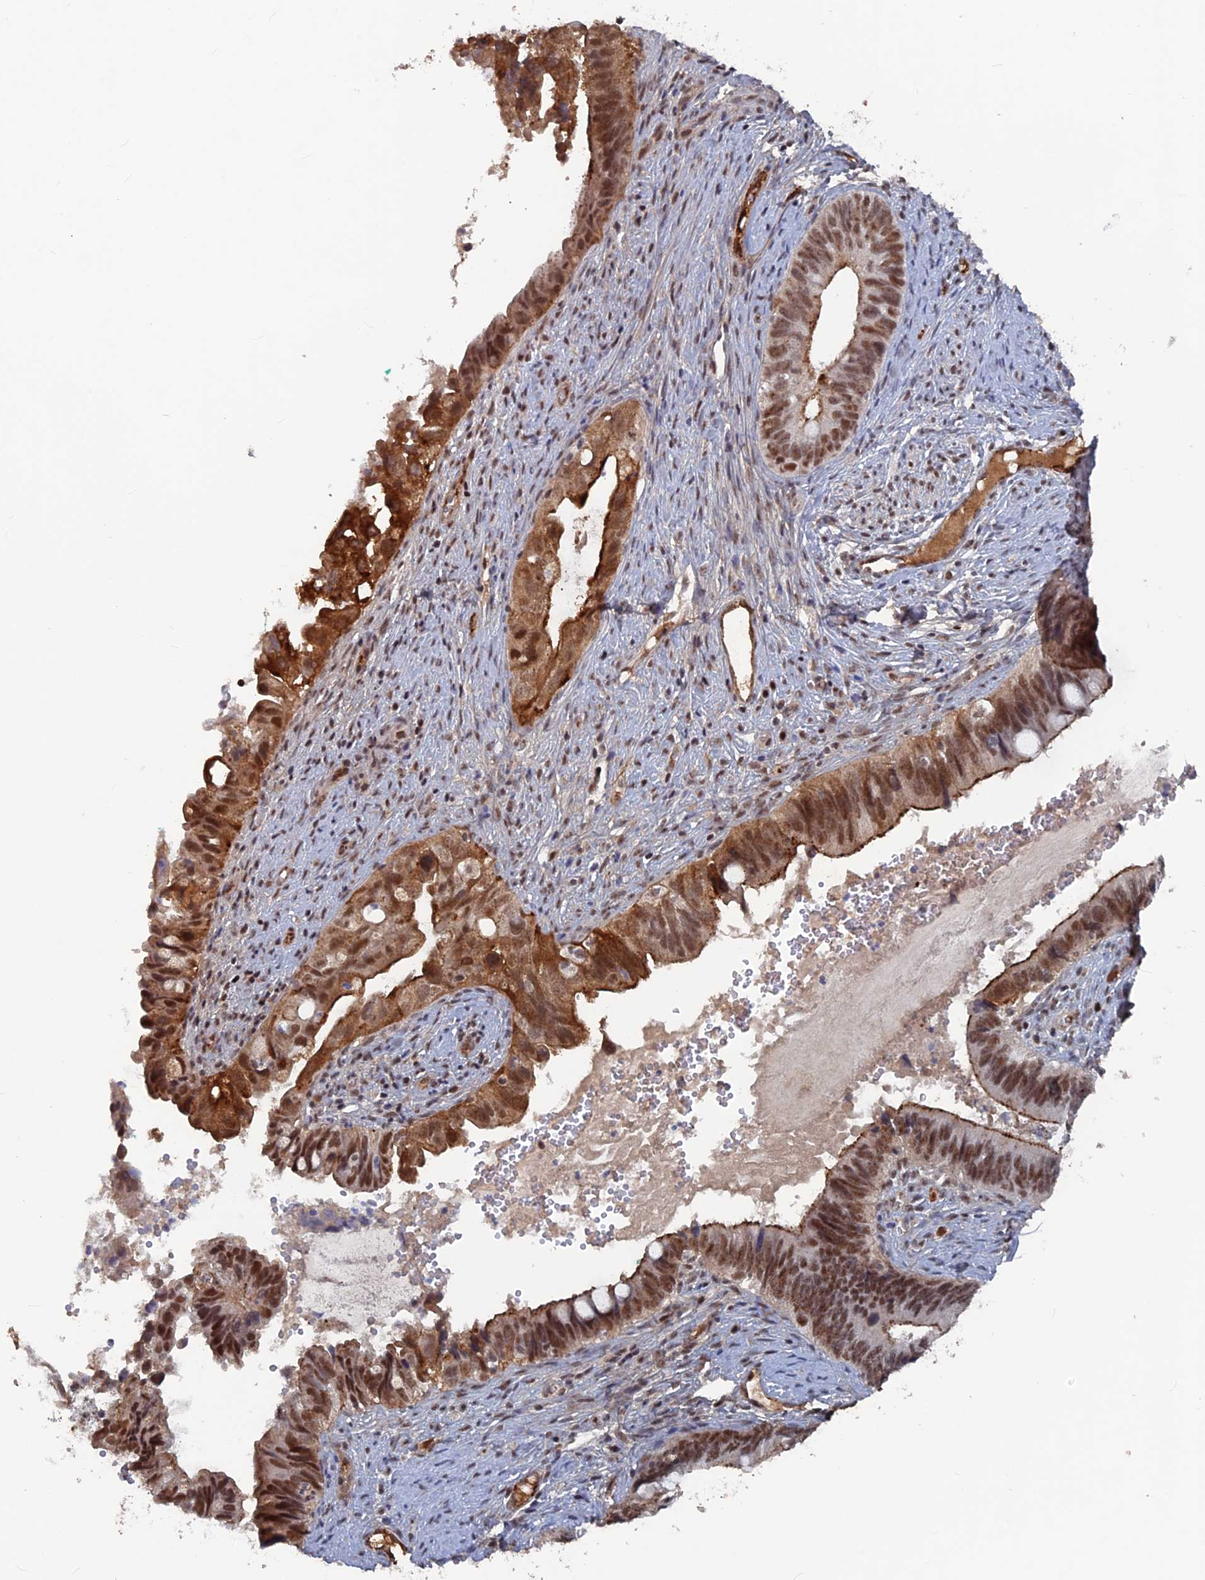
{"staining": {"intensity": "strong", "quantity": ">75%", "location": "cytoplasmic/membranous,nuclear"}, "tissue": "cervical cancer", "cell_type": "Tumor cells", "image_type": "cancer", "snomed": [{"axis": "morphology", "description": "Adenocarcinoma, NOS"}, {"axis": "topography", "description": "Cervix"}], "caption": "This micrograph exhibits immunohistochemistry (IHC) staining of cervical cancer, with high strong cytoplasmic/membranous and nuclear positivity in approximately >75% of tumor cells.", "gene": "SH3D21", "patient": {"sex": "female", "age": 42}}